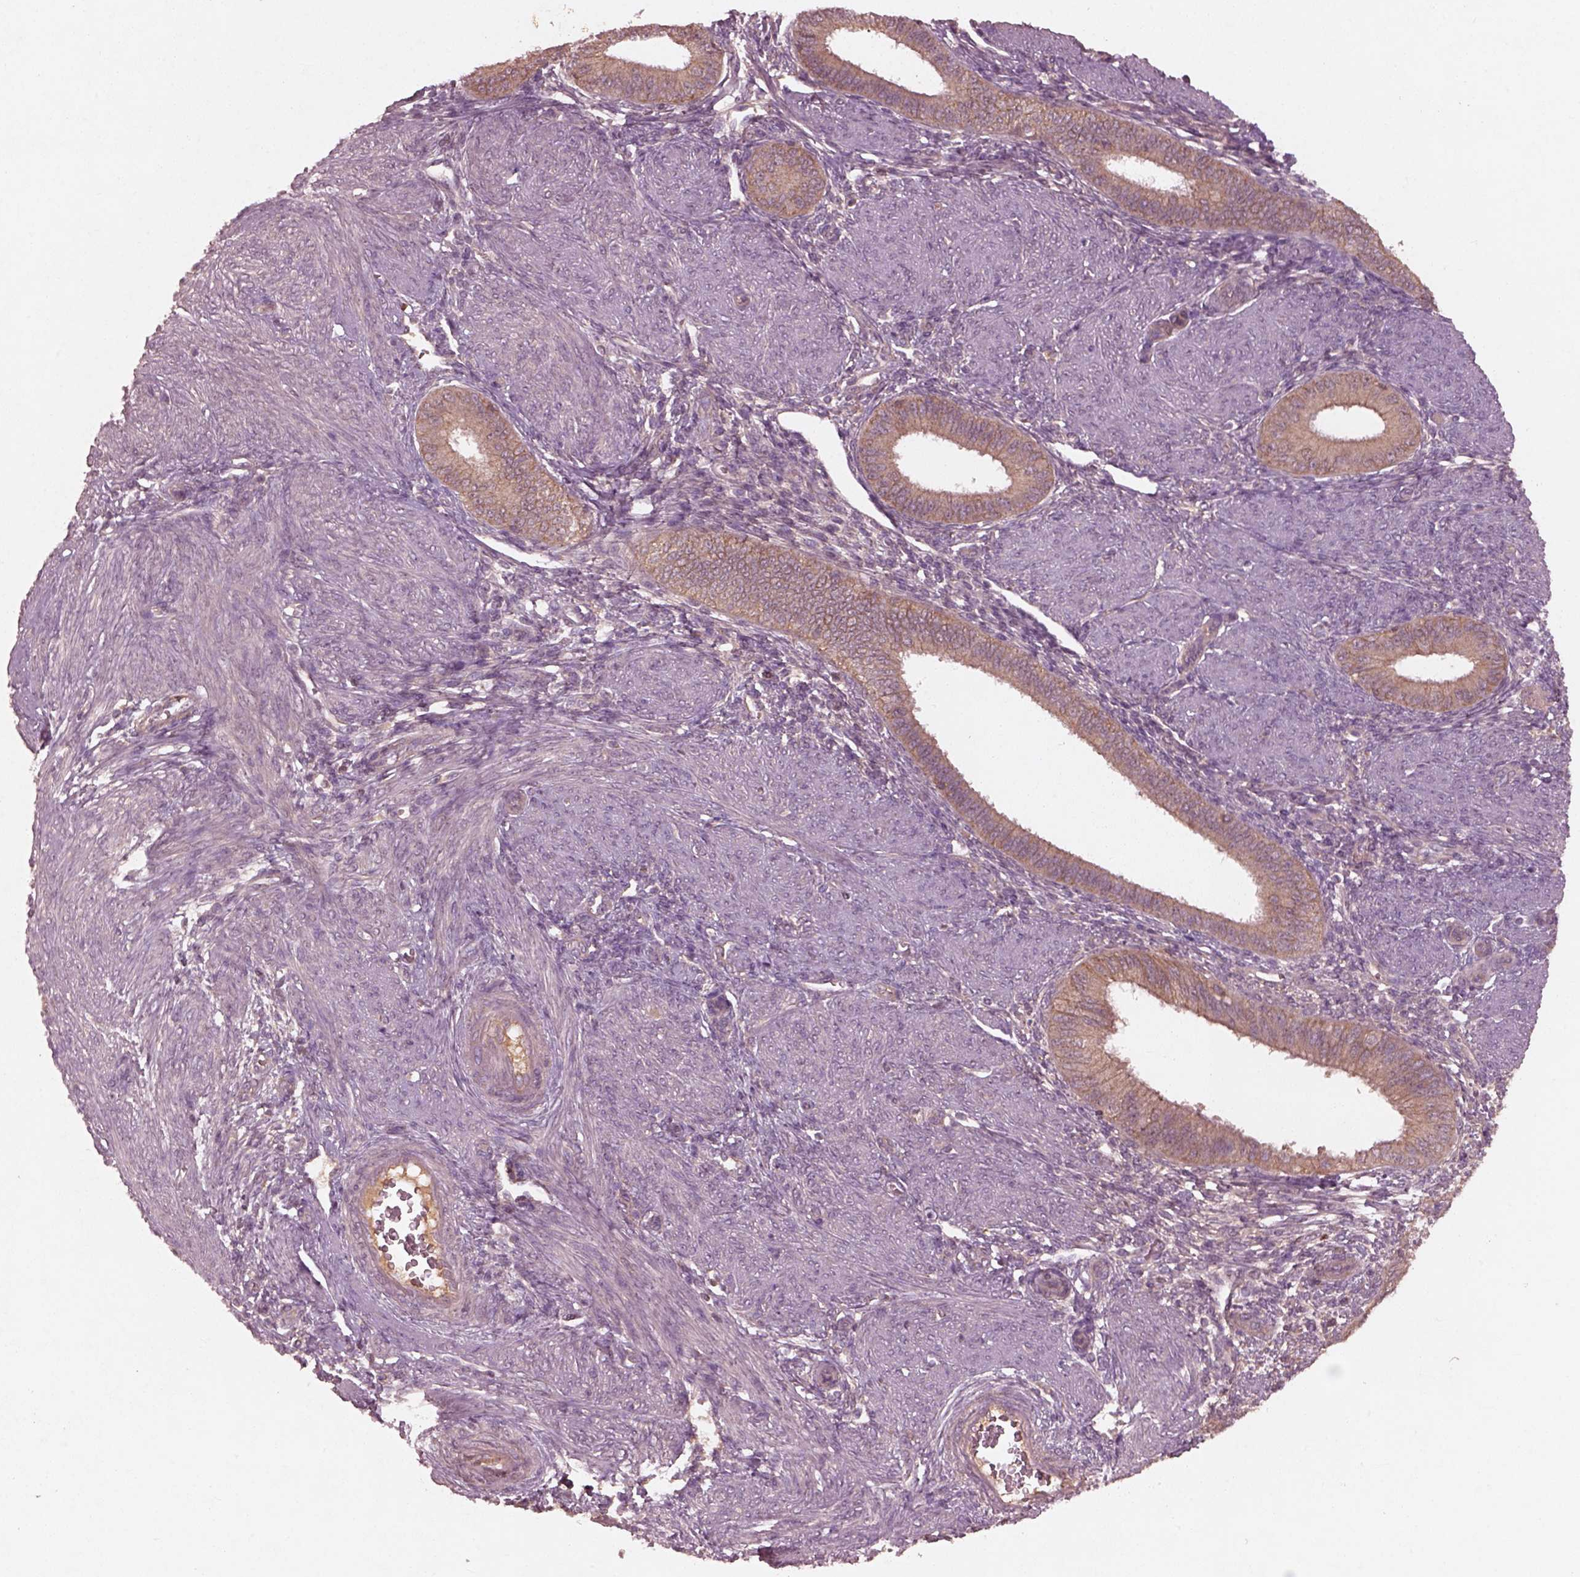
{"staining": {"intensity": "moderate", "quantity": "25%-75%", "location": "cytoplasmic/membranous"}, "tissue": "endometrium", "cell_type": "Cells in endometrial stroma", "image_type": "normal", "snomed": [{"axis": "morphology", "description": "Normal tissue, NOS"}, {"axis": "topography", "description": "Endometrium"}], "caption": "The micrograph demonstrates staining of benign endometrium, revealing moderate cytoplasmic/membranous protein expression (brown color) within cells in endometrial stroma. (IHC, brightfield microscopy, high magnification).", "gene": "FAM234A", "patient": {"sex": "female", "age": 39}}